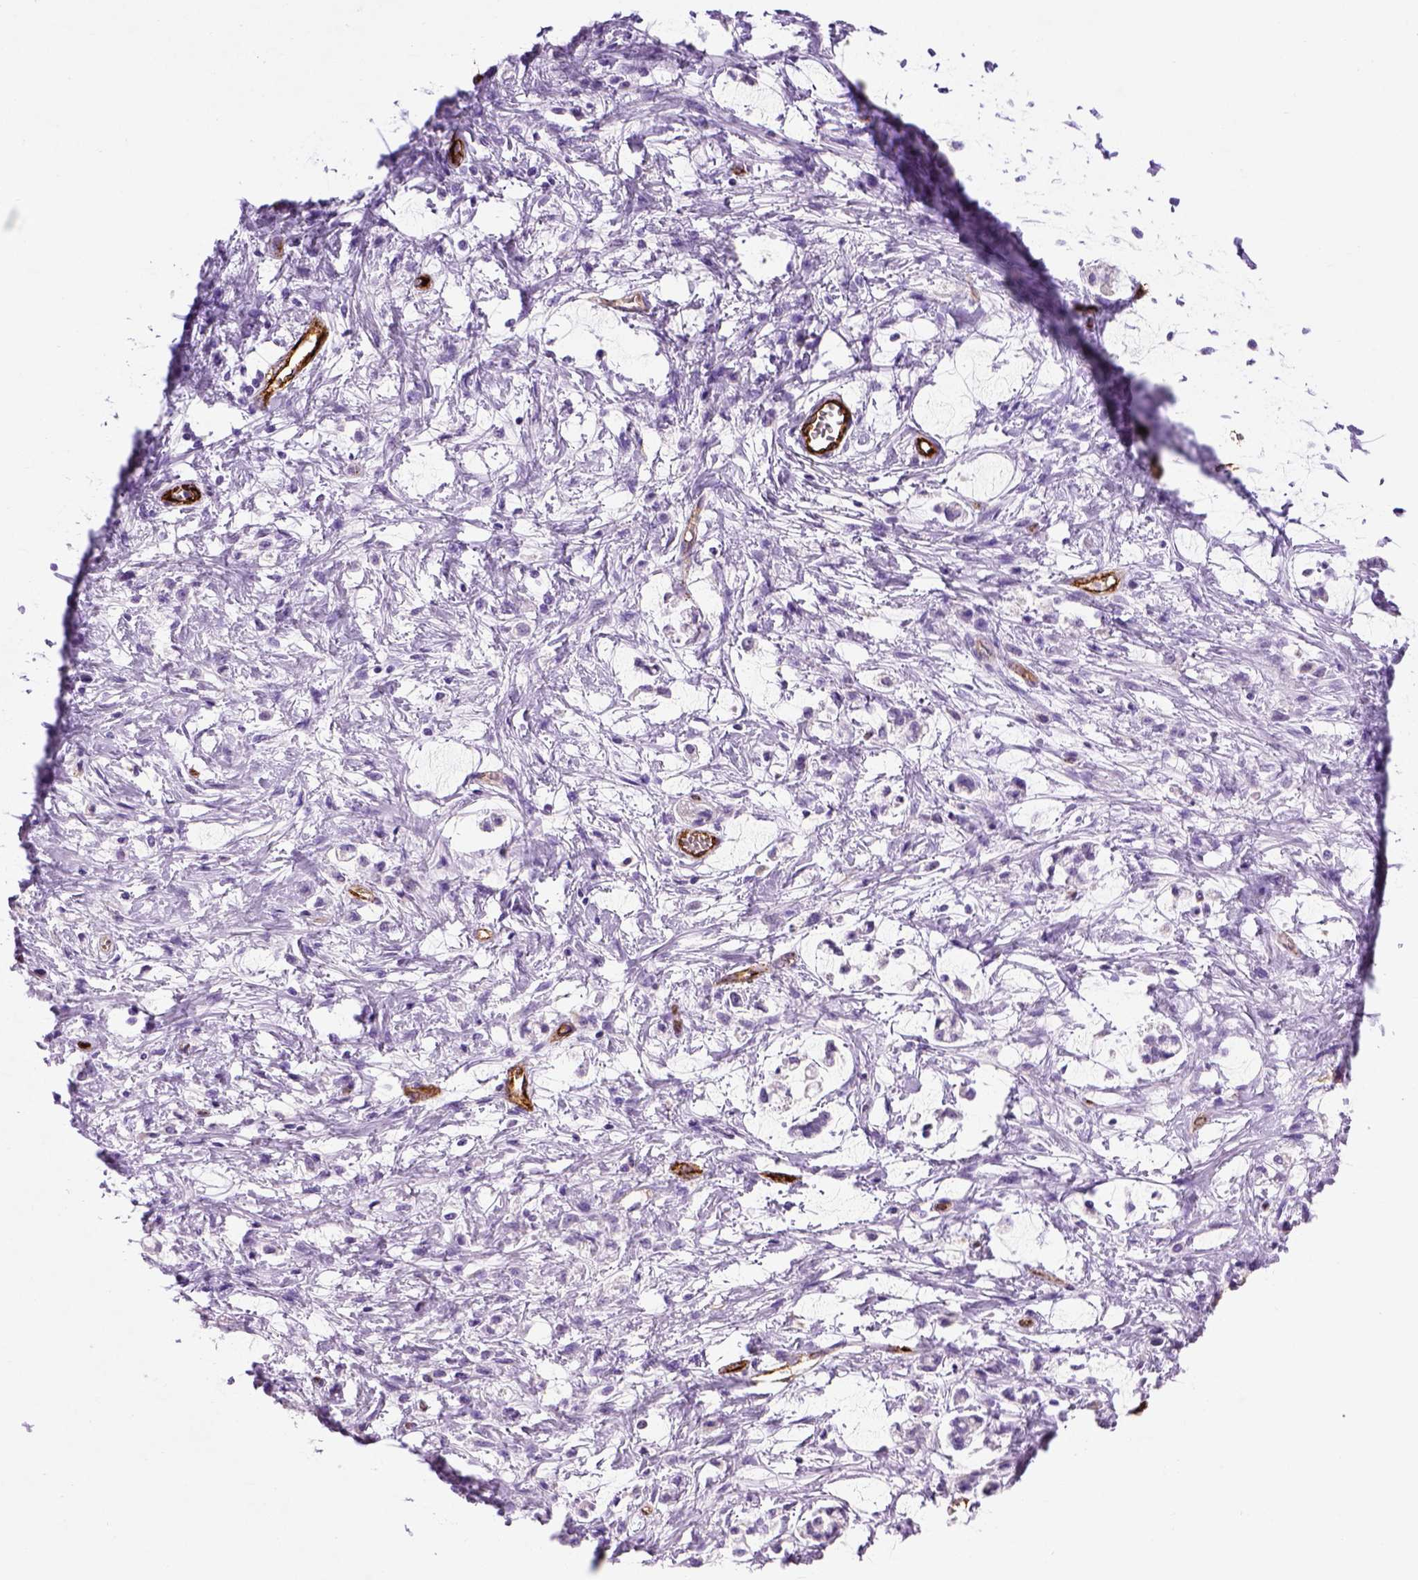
{"staining": {"intensity": "negative", "quantity": "none", "location": "none"}, "tissue": "stomach cancer", "cell_type": "Tumor cells", "image_type": "cancer", "snomed": [{"axis": "morphology", "description": "Adenocarcinoma, NOS"}, {"axis": "topography", "description": "Stomach"}], "caption": "Adenocarcinoma (stomach) was stained to show a protein in brown. There is no significant expression in tumor cells. Brightfield microscopy of immunohistochemistry stained with DAB (3,3'-diaminobenzidine) (brown) and hematoxylin (blue), captured at high magnification.", "gene": "VWF", "patient": {"sex": "female", "age": 60}}